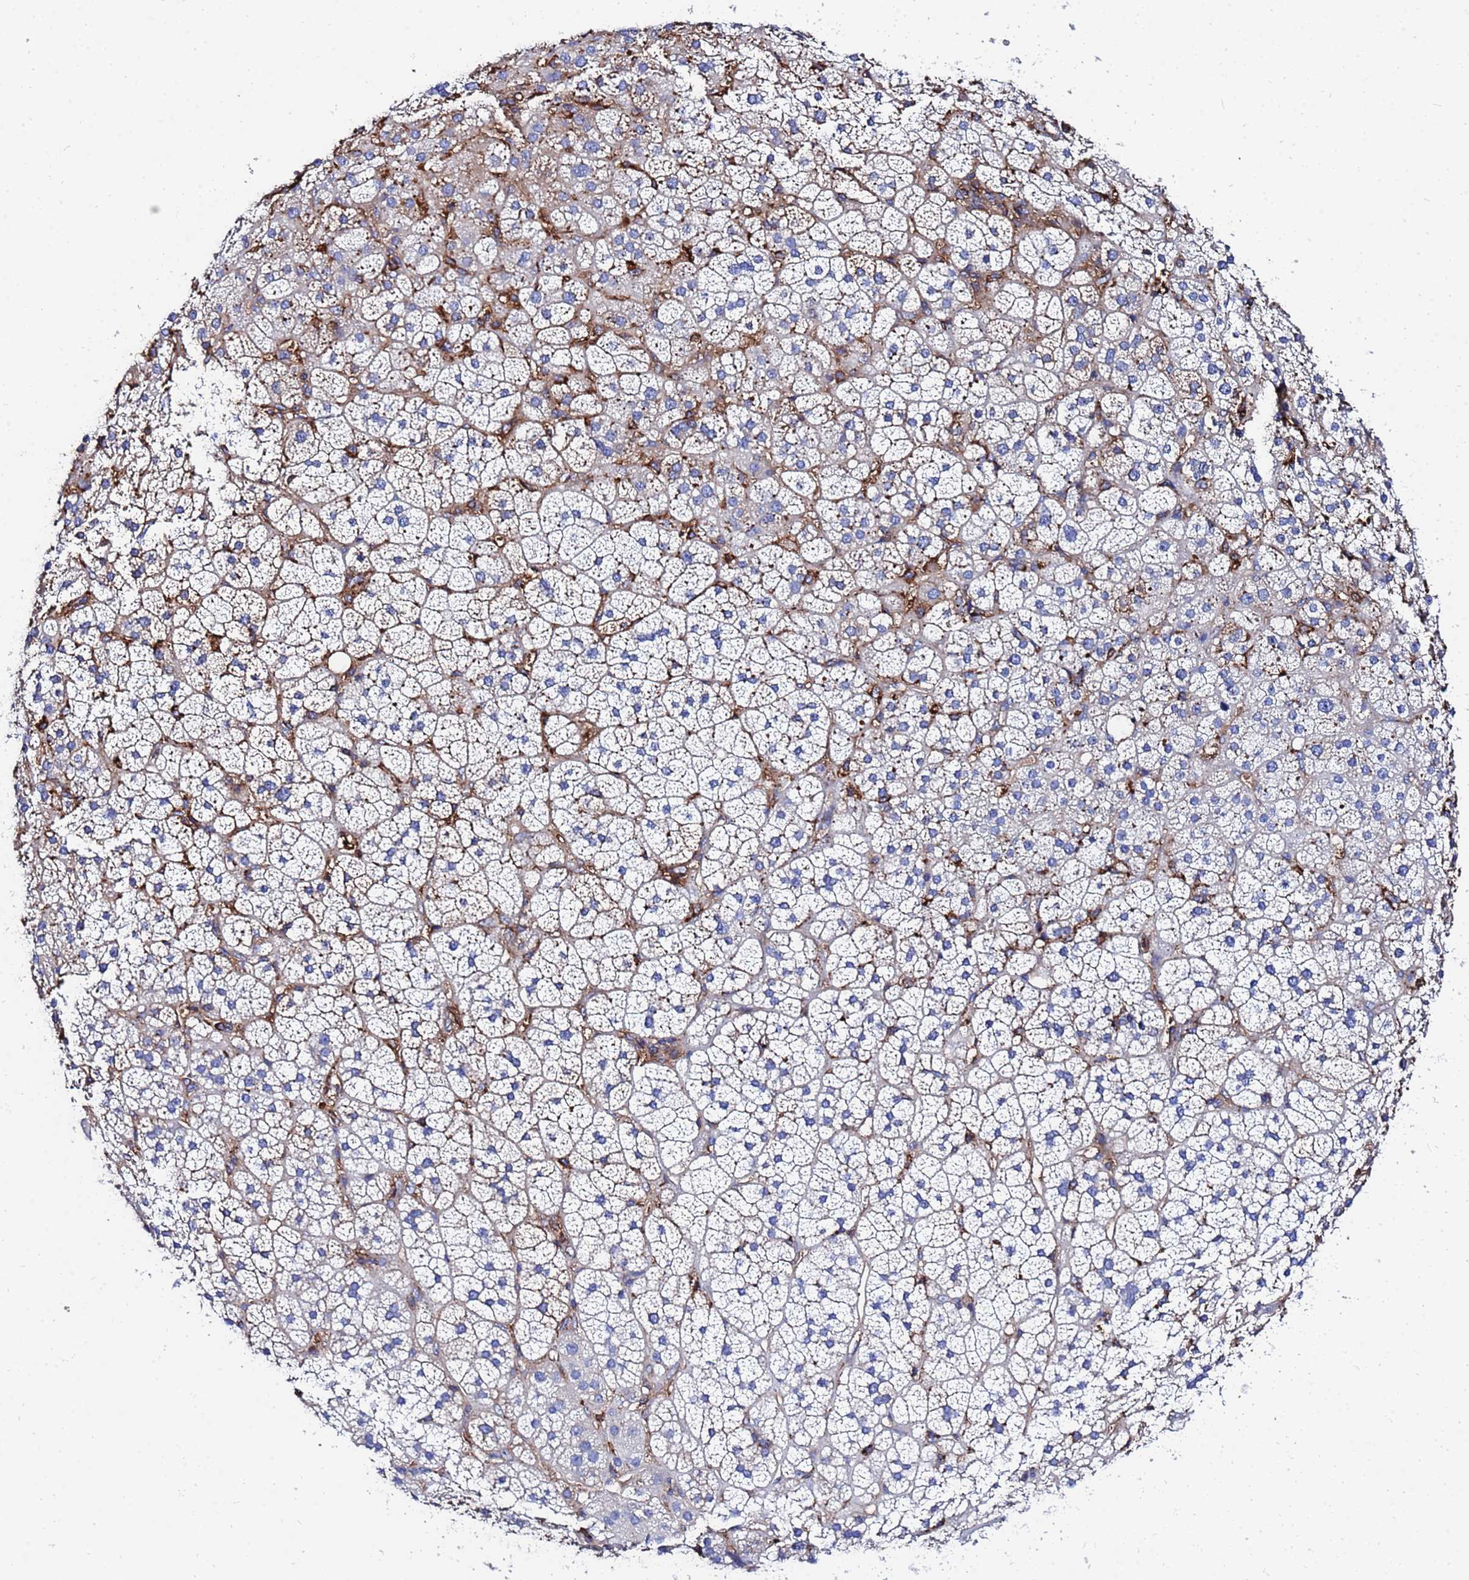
{"staining": {"intensity": "negative", "quantity": "none", "location": "none"}, "tissue": "adrenal gland", "cell_type": "Glandular cells", "image_type": "normal", "snomed": [{"axis": "morphology", "description": "Normal tissue, NOS"}, {"axis": "topography", "description": "Adrenal gland"}], "caption": "Immunohistochemistry (IHC) photomicrograph of normal adrenal gland: adrenal gland stained with DAB (3,3'-diaminobenzidine) exhibits no significant protein staining in glandular cells. Brightfield microscopy of IHC stained with DAB (brown) and hematoxylin (blue), captured at high magnification.", "gene": "AQP12A", "patient": {"sex": "female", "age": 70}}